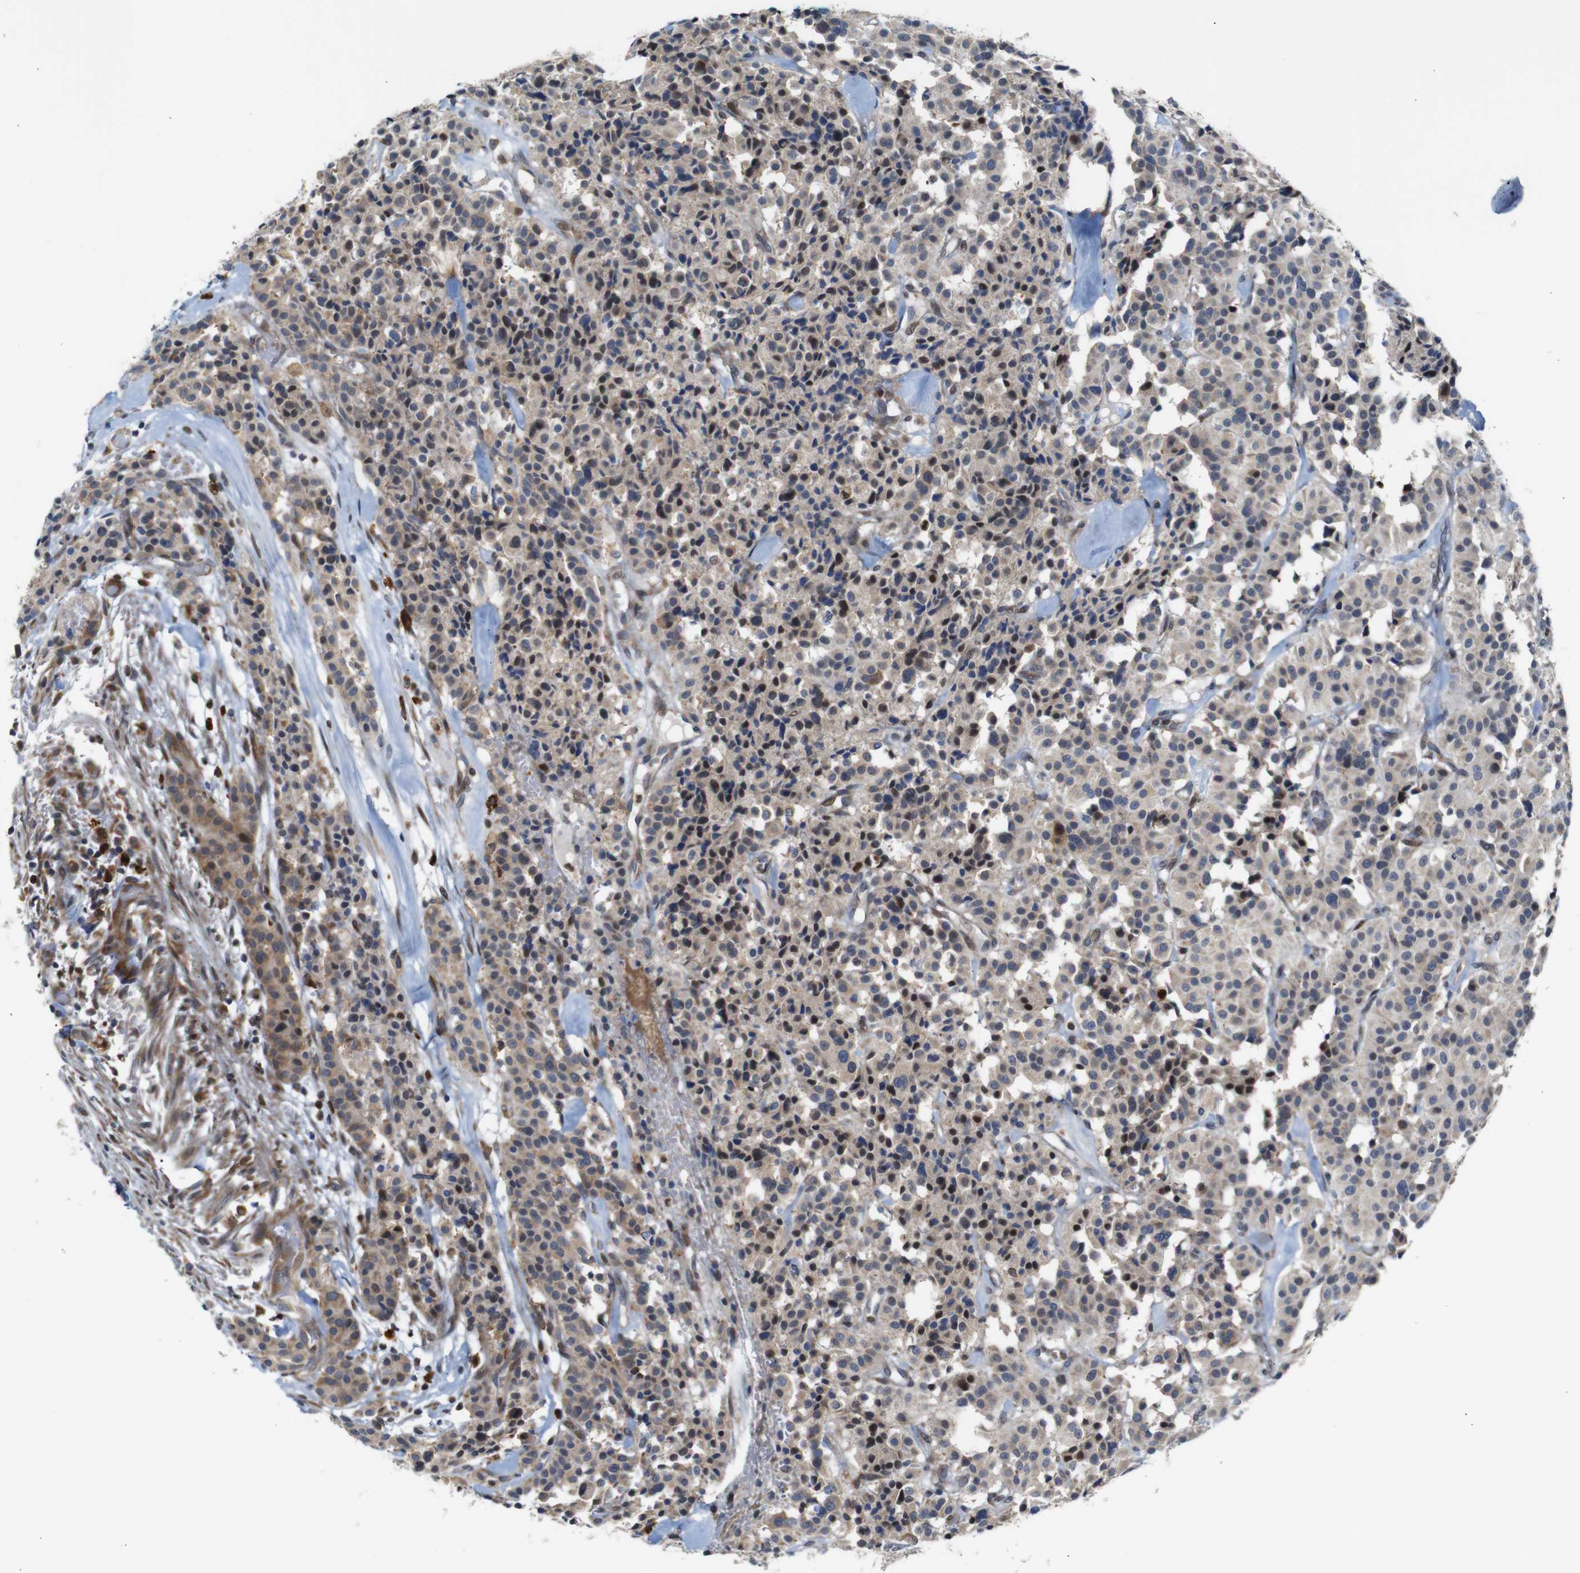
{"staining": {"intensity": "moderate", "quantity": "25%-75%", "location": "cytoplasmic/membranous,nuclear"}, "tissue": "carcinoid", "cell_type": "Tumor cells", "image_type": "cancer", "snomed": [{"axis": "morphology", "description": "Carcinoid, malignant, NOS"}, {"axis": "topography", "description": "Lung"}], "caption": "A brown stain highlights moderate cytoplasmic/membranous and nuclear staining of a protein in human carcinoid tumor cells. Nuclei are stained in blue.", "gene": "PTPN1", "patient": {"sex": "male", "age": 30}}